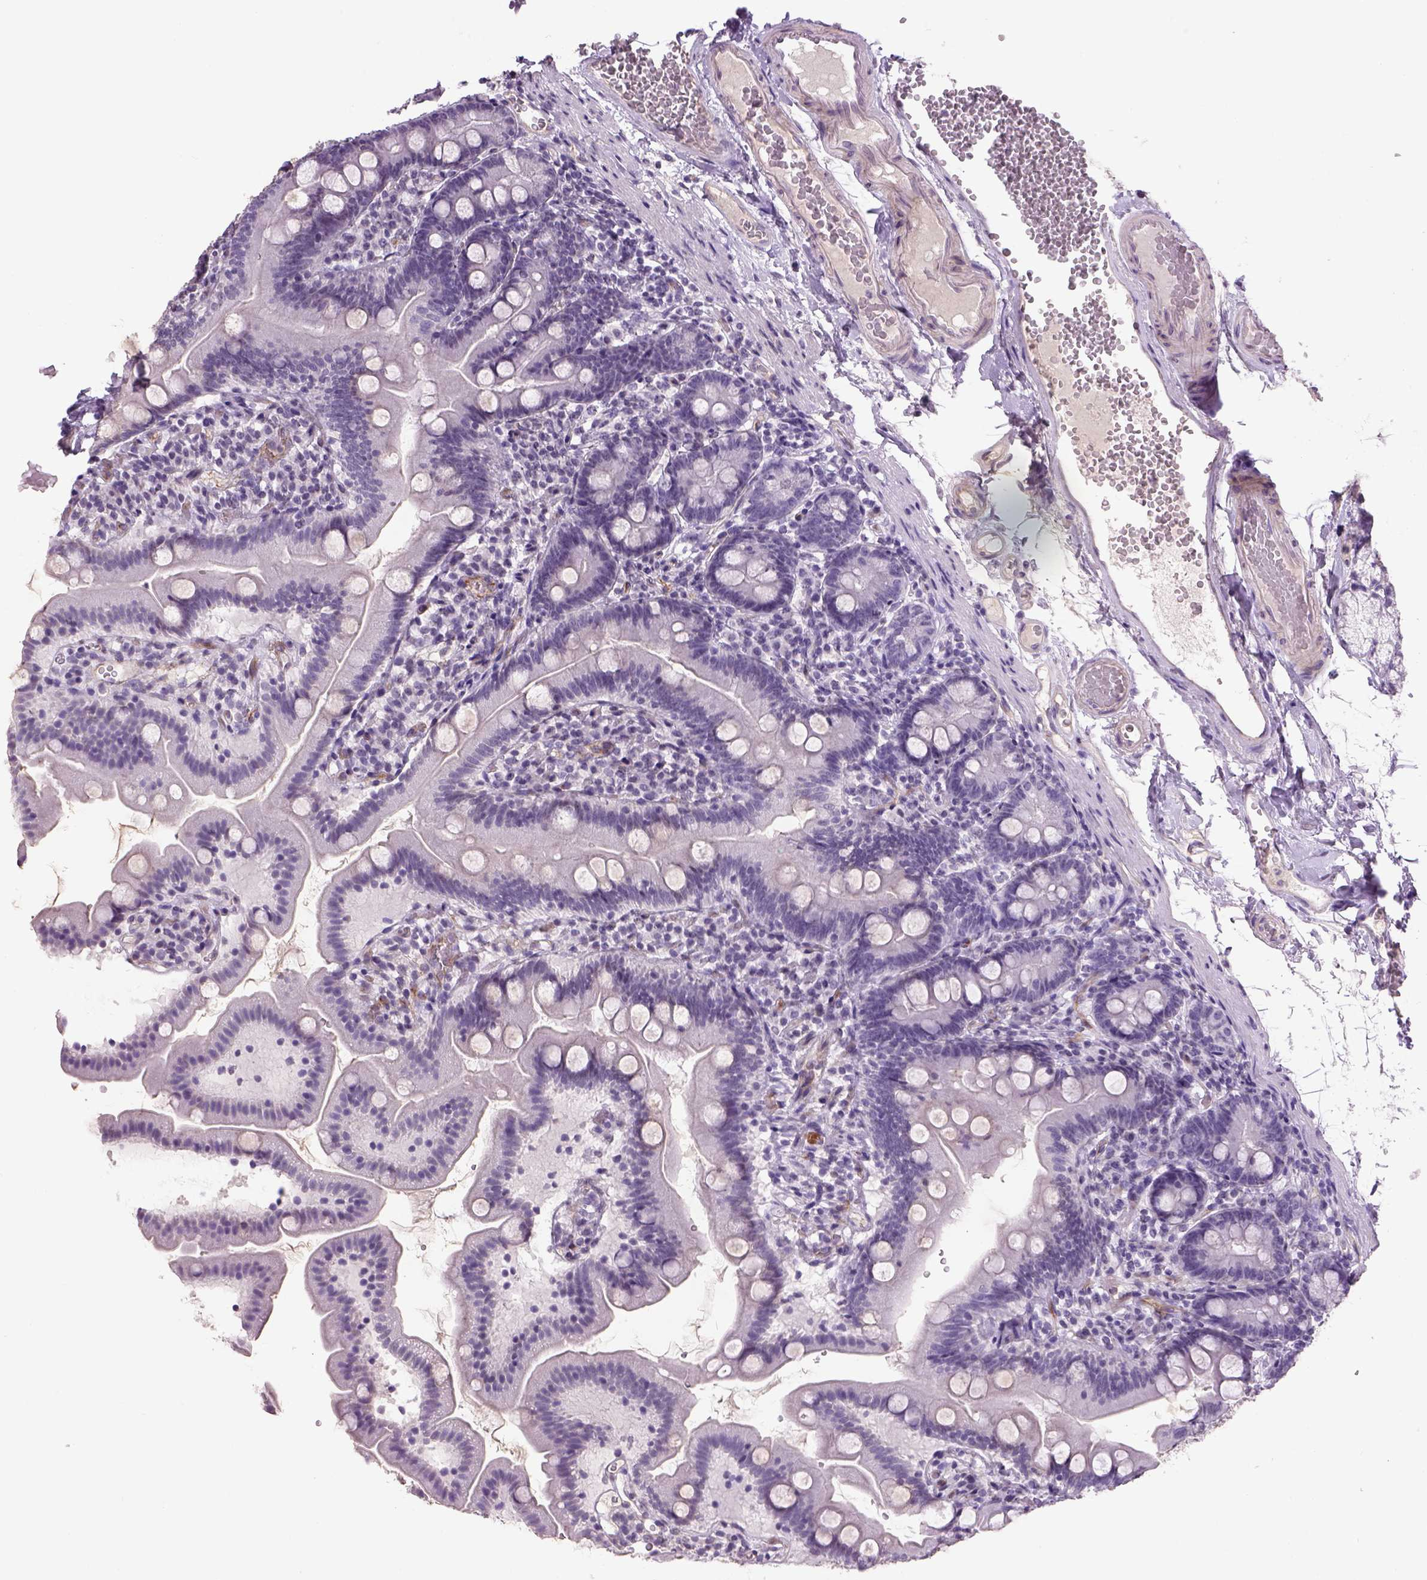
{"staining": {"intensity": "negative", "quantity": "none", "location": "none"}, "tissue": "duodenum", "cell_type": "Glandular cells", "image_type": "normal", "snomed": [{"axis": "morphology", "description": "Normal tissue, NOS"}, {"axis": "topography", "description": "Duodenum"}], "caption": "The histopathology image reveals no staining of glandular cells in unremarkable duodenum.", "gene": "PRRT1", "patient": {"sex": "female", "age": 67}}